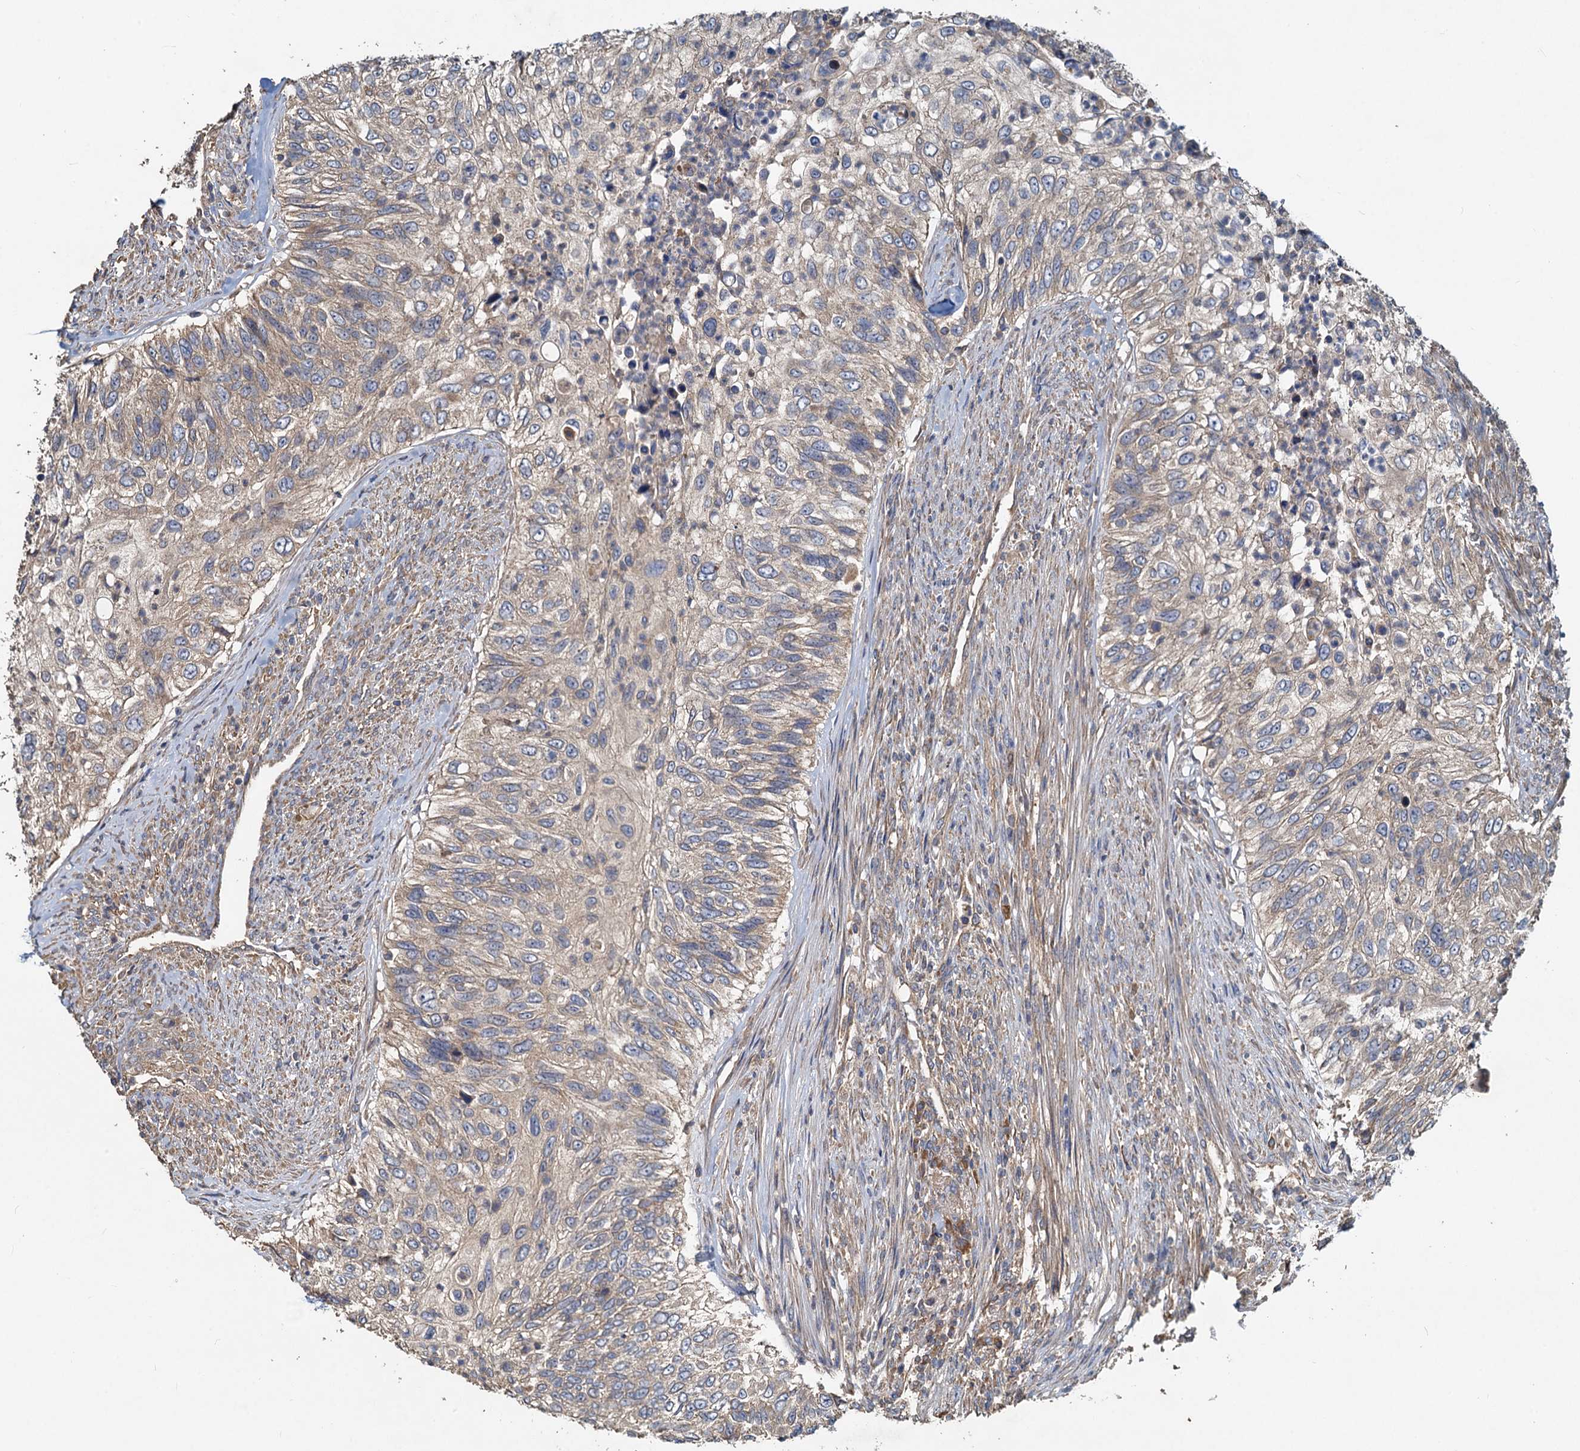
{"staining": {"intensity": "weak", "quantity": "25%-75%", "location": "cytoplasmic/membranous"}, "tissue": "urothelial cancer", "cell_type": "Tumor cells", "image_type": "cancer", "snomed": [{"axis": "morphology", "description": "Urothelial carcinoma, High grade"}, {"axis": "topography", "description": "Urinary bladder"}], "caption": "There is low levels of weak cytoplasmic/membranous expression in tumor cells of urothelial cancer, as demonstrated by immunohistochemical staining (brown color).", "gene": "HYI", "patient": {"sex": "female", "age": 60}}